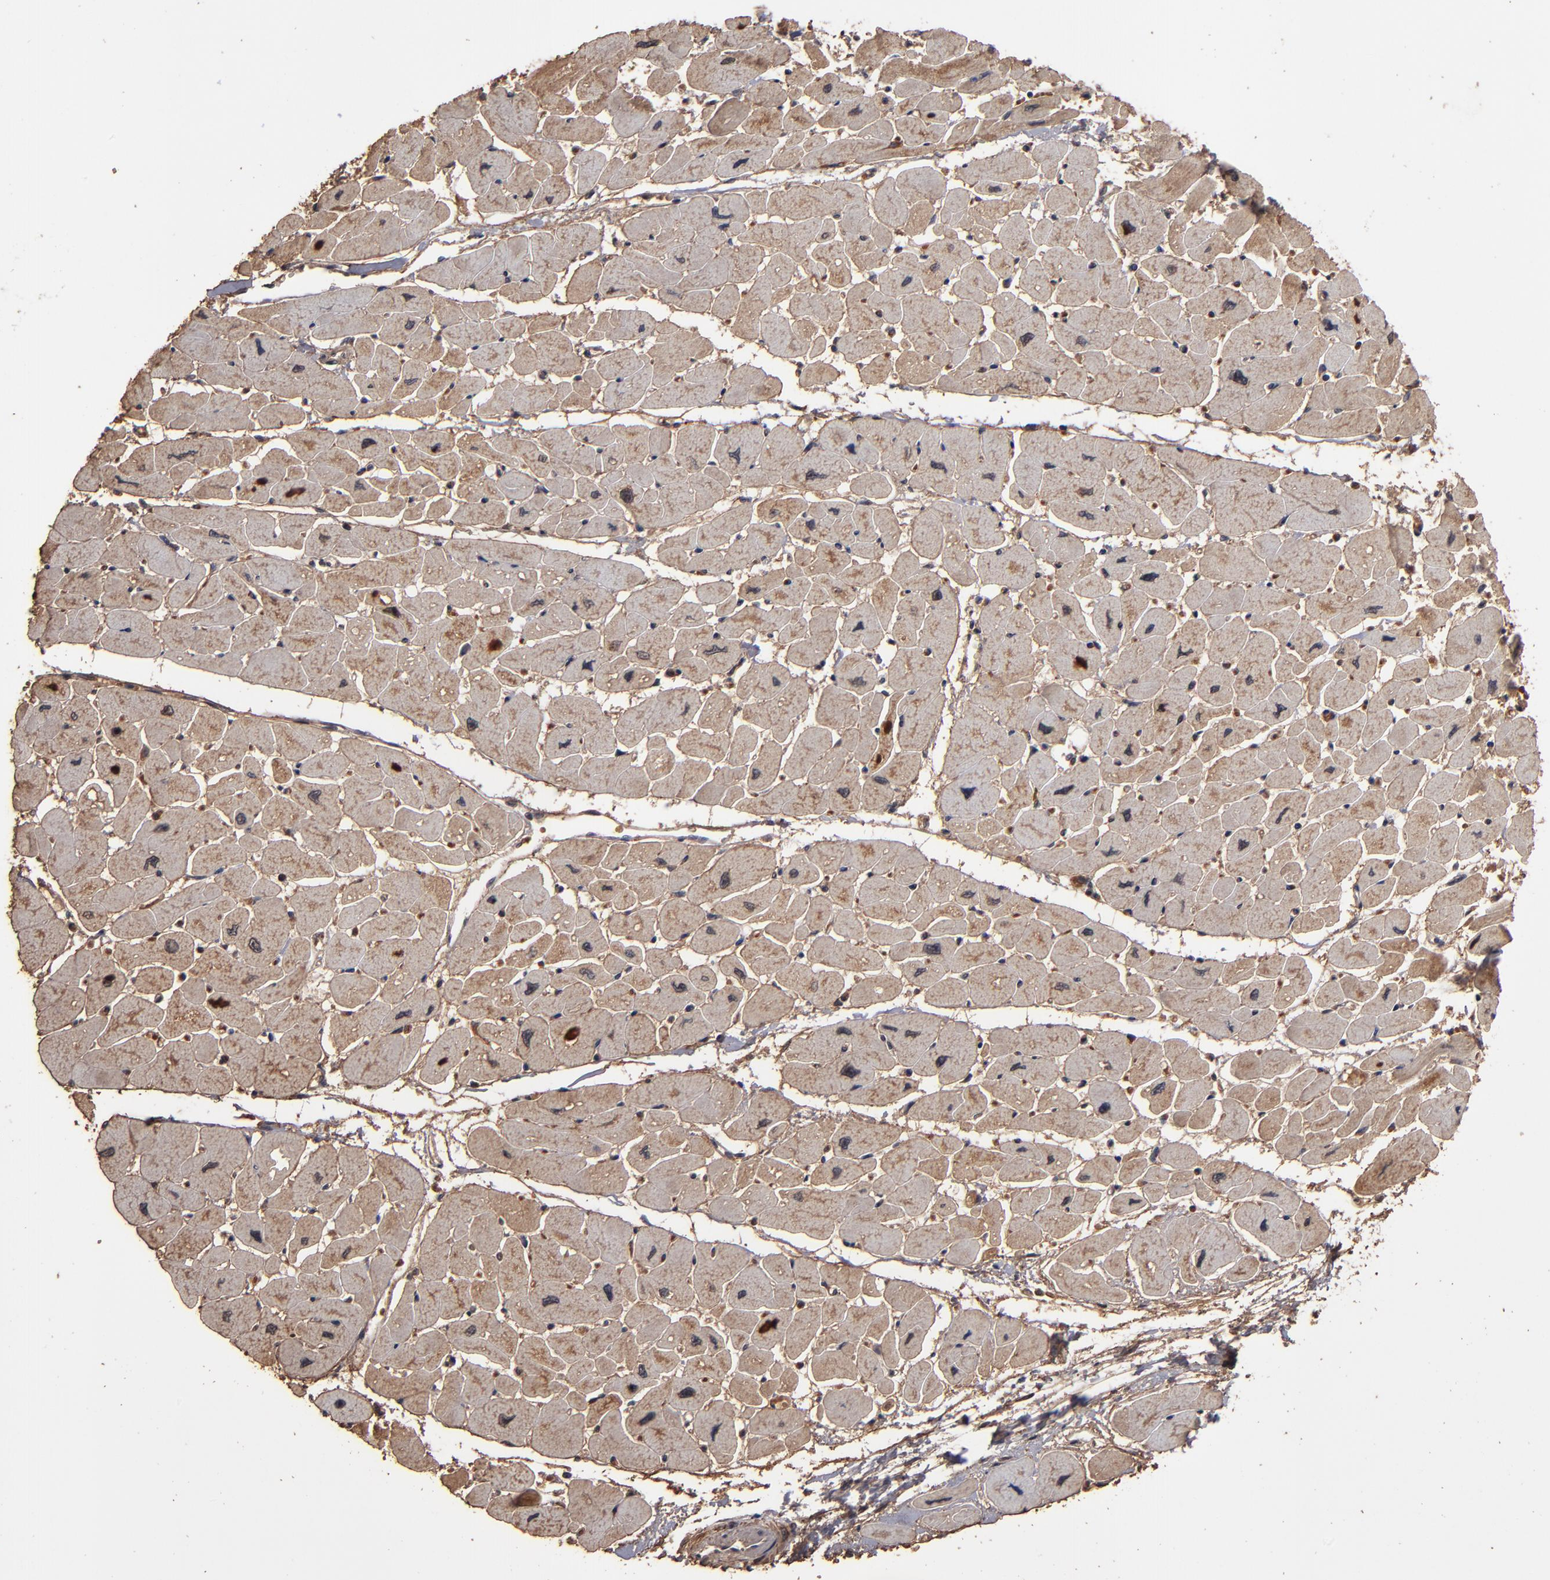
{"staining": {"intensity": "weak", "quantity": "25%-75%", "location": "cytoplasmic/membranous"}, "tissue": "heart muscle", "cell_type": "Cardiomyocytes", "image_type": "normal", "snomed": [{"axis": "morphology", "description": "Normal tissue, NOS"}, {"axis": "topography", "description": "Heart"}], "caption": "Immunohistochemical staining of normal heart muscle exhibits low levels of weak cytoplasmic/membranous staining in about 25%-75% of cardiomyocytes. Using DAB (3,3'-diaminobenzidine) (brown) and hematoxylin (blue) stains, captured at high magnification using brightfield microscopy.", "gene": "NXF2B", "patient": {"sex": "female", "age": 54}}